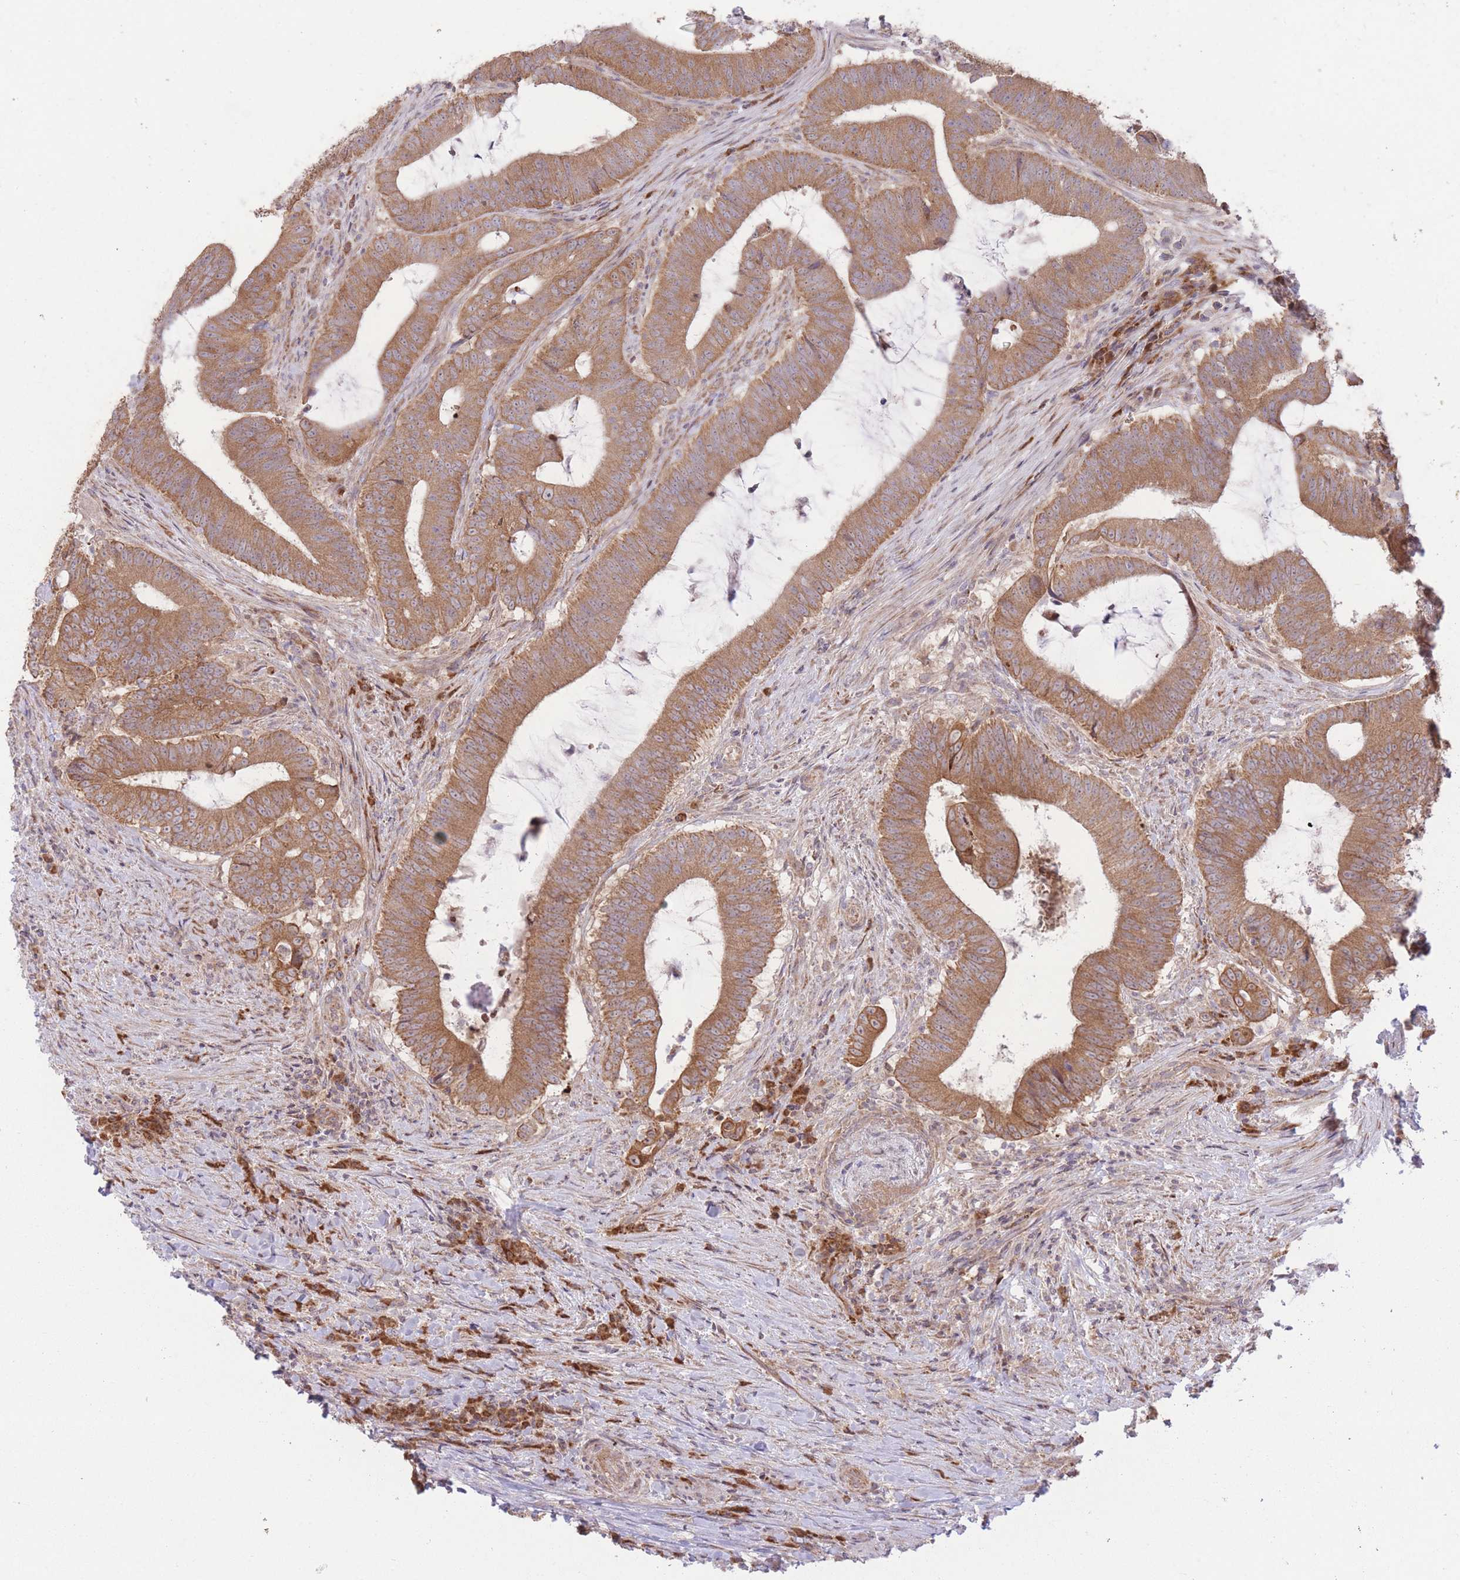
{"staining": {"intensity": "moderate", "quantity": ">75%", "location": "cytoplasmic/membranous"}, "tissue": "colorectal cancer", "cell_type": "Tumor cells", "image_type": "cancer", "snomed": [{"axis": "morphology", "description": "Adenocarcinoma, NOS"}, {"axis": "topography", "description": "Colon"}], "caption": "The immunohistochemical stain labels moderate cytoplasmic/membranous staining in tumor cells of colorectal cancer tissue.", "gene": "BOLA2B", "patient": {"sex": "female", "age": 43}}